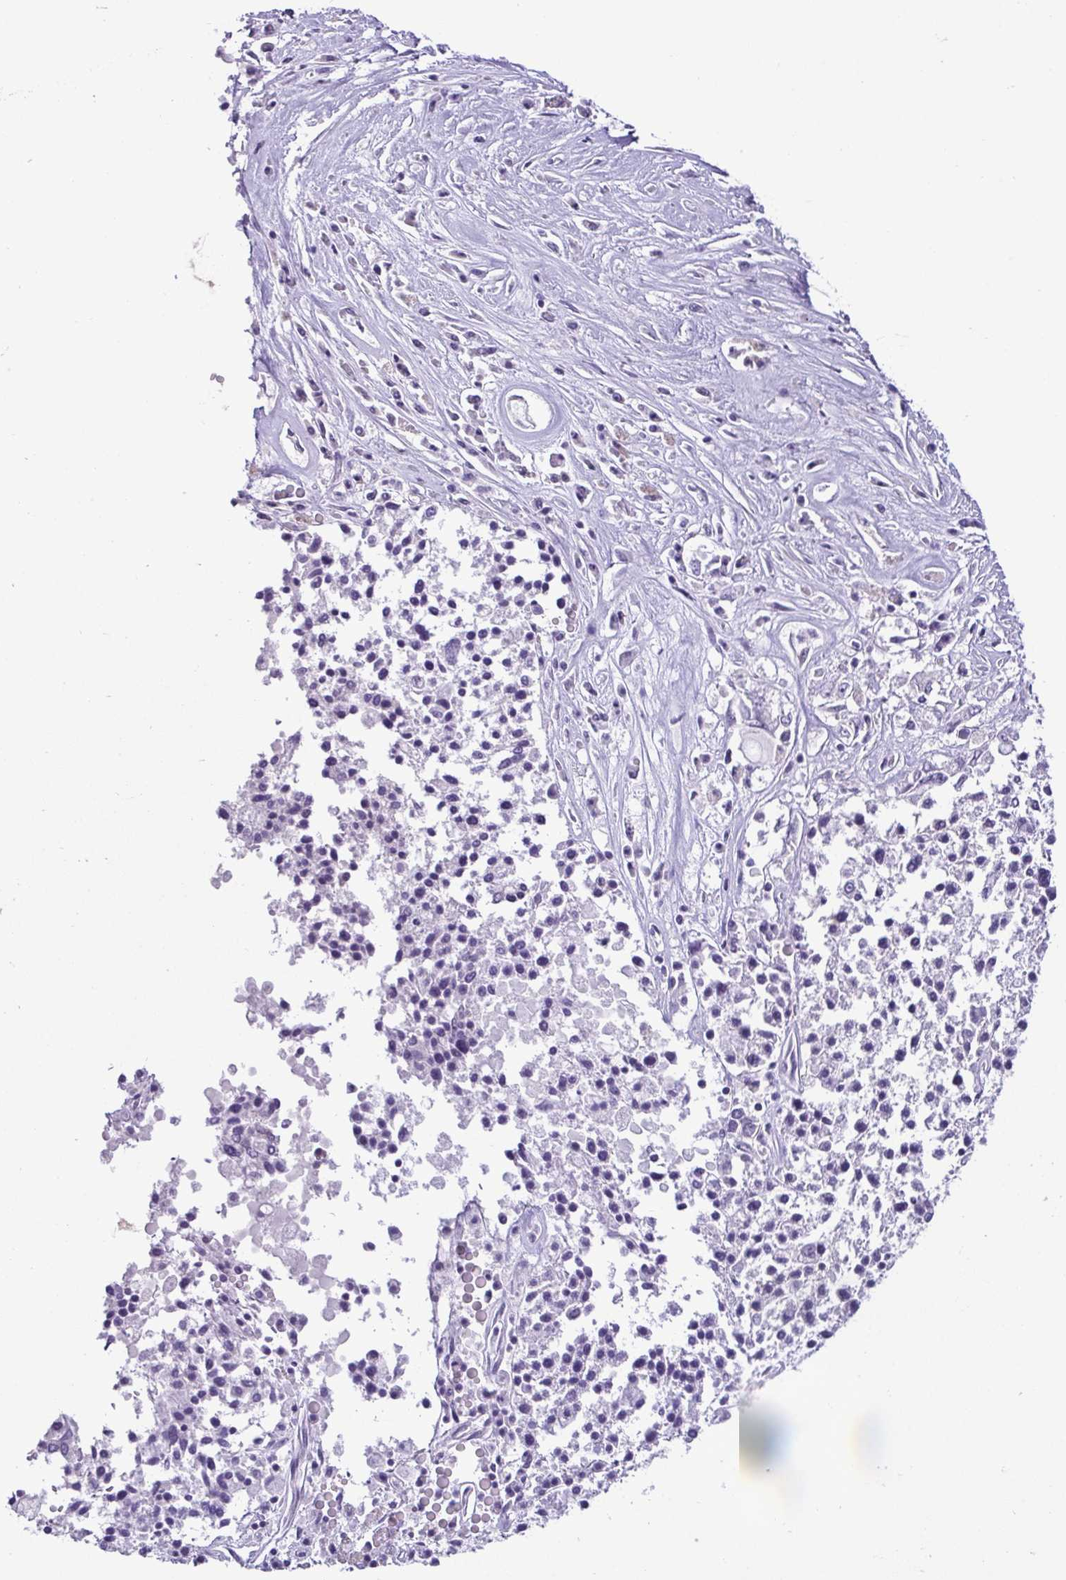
{"staining": {"intensity": "negative", "quantity": "none", "location": "none"}, "tissue": "ovarian cancer", "cell_type": "Tumor cells", "image_type": "cancer", "snomed": [{"axis": "morphology", "description": "Carcinoma, endometroid"}, {"axis": "topography", "description": "Ovary"}], "caption": "High power microscopy micrograph of an IHC image of ovarian cancer, revealing no significant positivity in tumor cells.", "gene": "RBM3", "patient": {"sex": "female", "age": 62}}